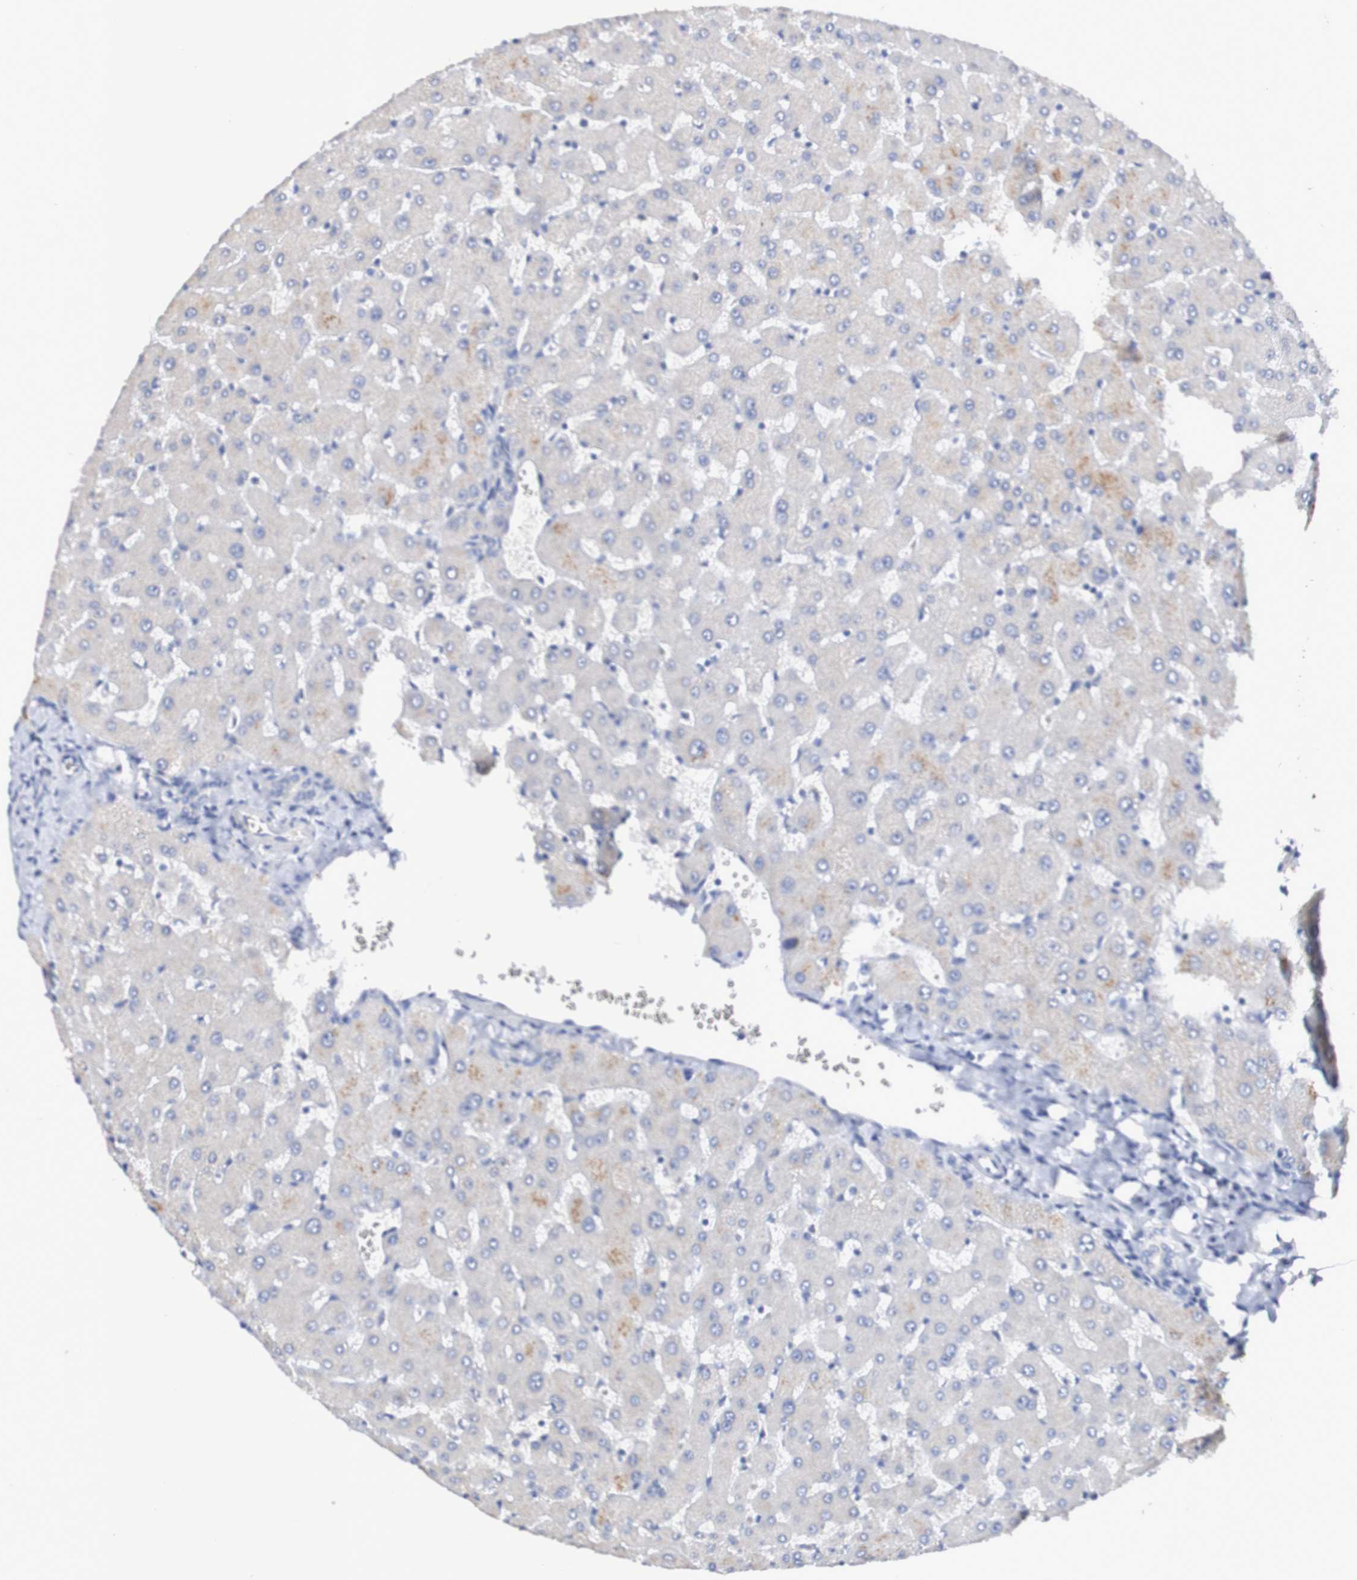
{"staining": {"intensity": "negative", "quantity": "none", "location": "none"}, "tissue": "liver", "cell_type": "Cholangiocytes", "image_type": "normal", "snomed": [{"axis": "morphology", "description": "Normal tissue, NOS"}, {"axis": "topography", "description": "Liver"}], "caption": "The micrograph exhibits no significant positivity in cholangiocytes of liver.", "gene": "ACVR1C", "patient": {"sex": "female", "age": 63}}